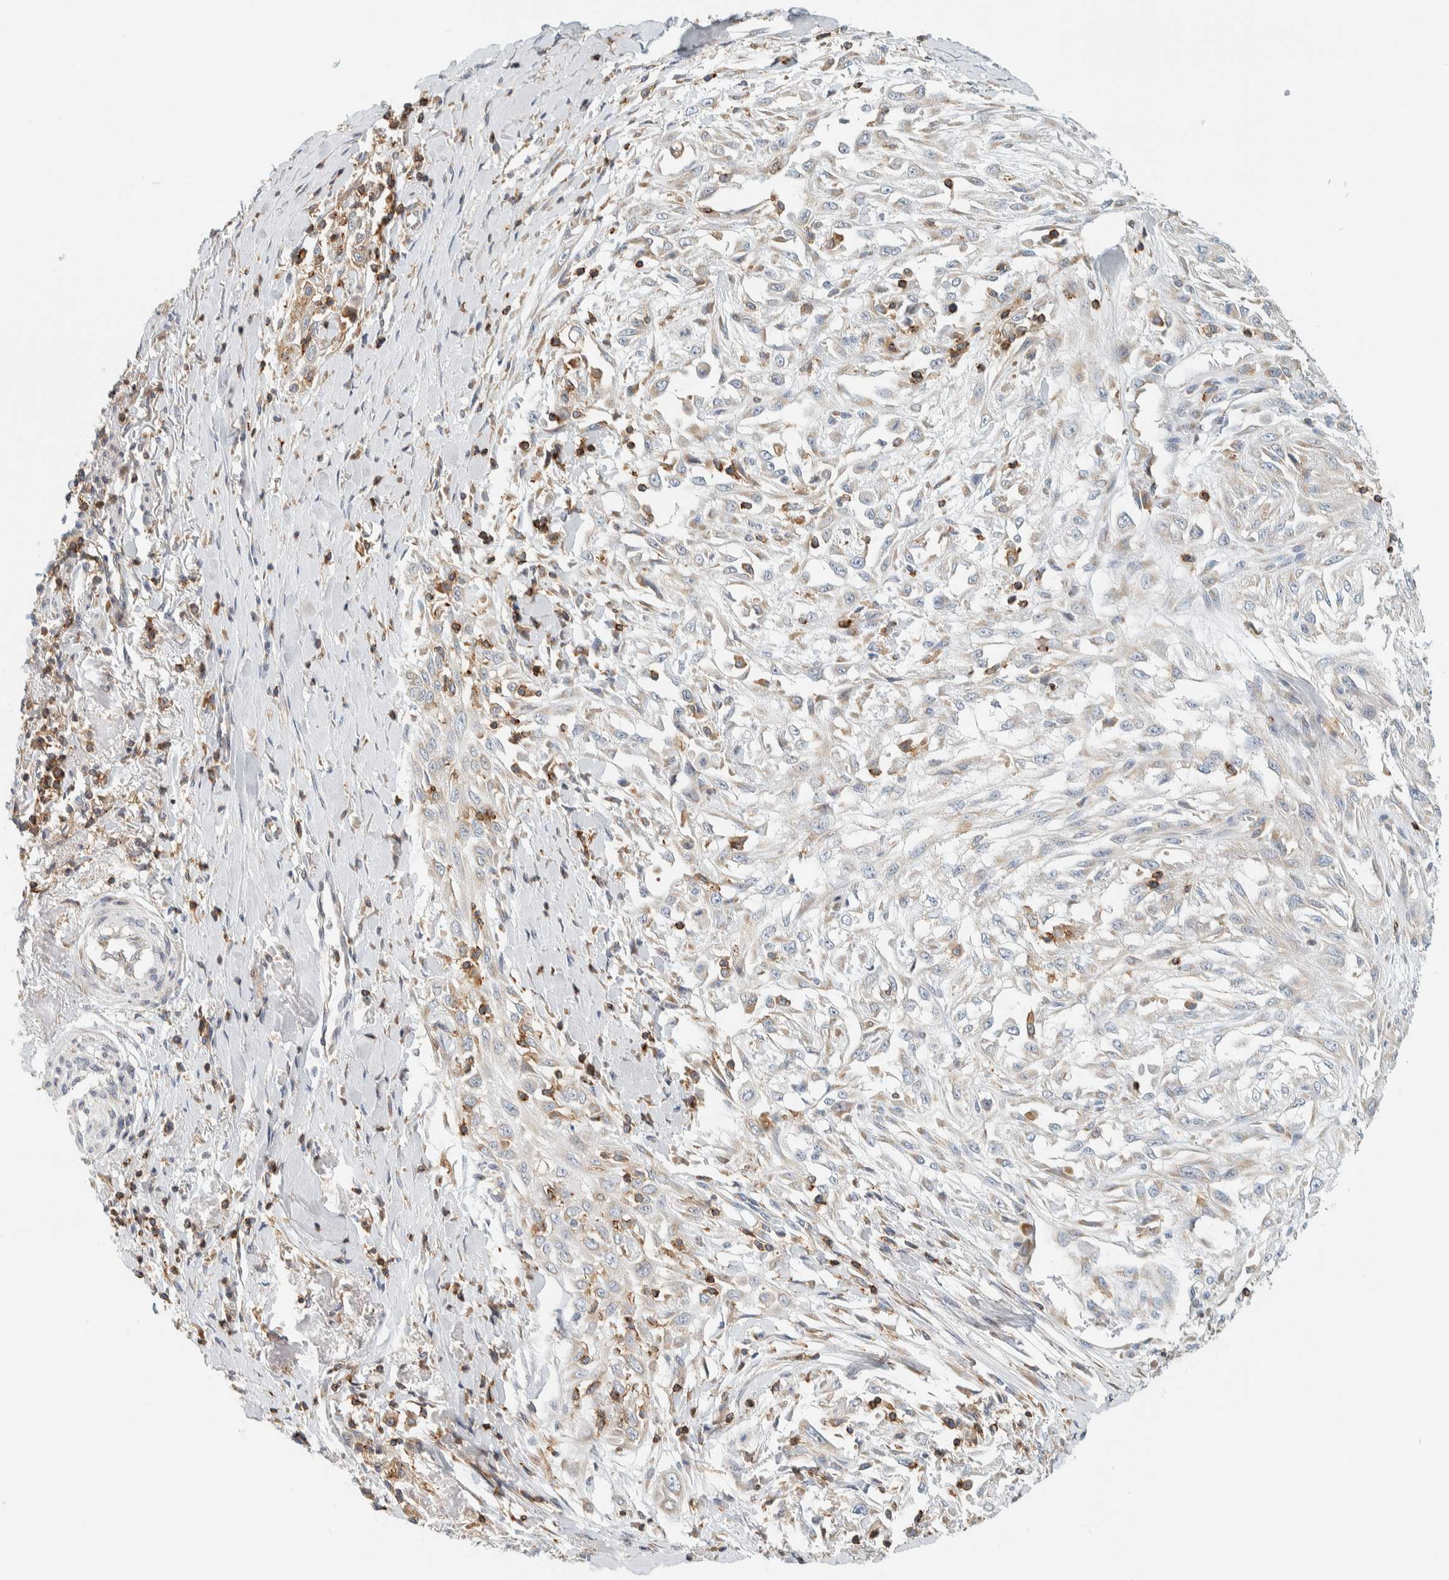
{"staining": {"intensity": "weak", "quantity": "<25%", "location": "cytoplasmic/membranous"}, "tissue": "skin cancer", "cell_type": "Tumor cells", "image_type": "cancer", "snomed": [{"axis": "morphology", "description": "Squamous cell carcinoma, NOS"}, {"axis": "morphology", "description": "Squamous cell carcinoma, metastatic, NOS"}, {"axis": "topography", "description": "Skin"}, {"axis": "topography", "description": "Lymph node"}], "caption": "A micrograph of skin squamous cell carcinoma stained for a protein displays no brown staining in tumor cells.", "gene": "CCDC57", "patient": {"sex": "male", "age": 75}}